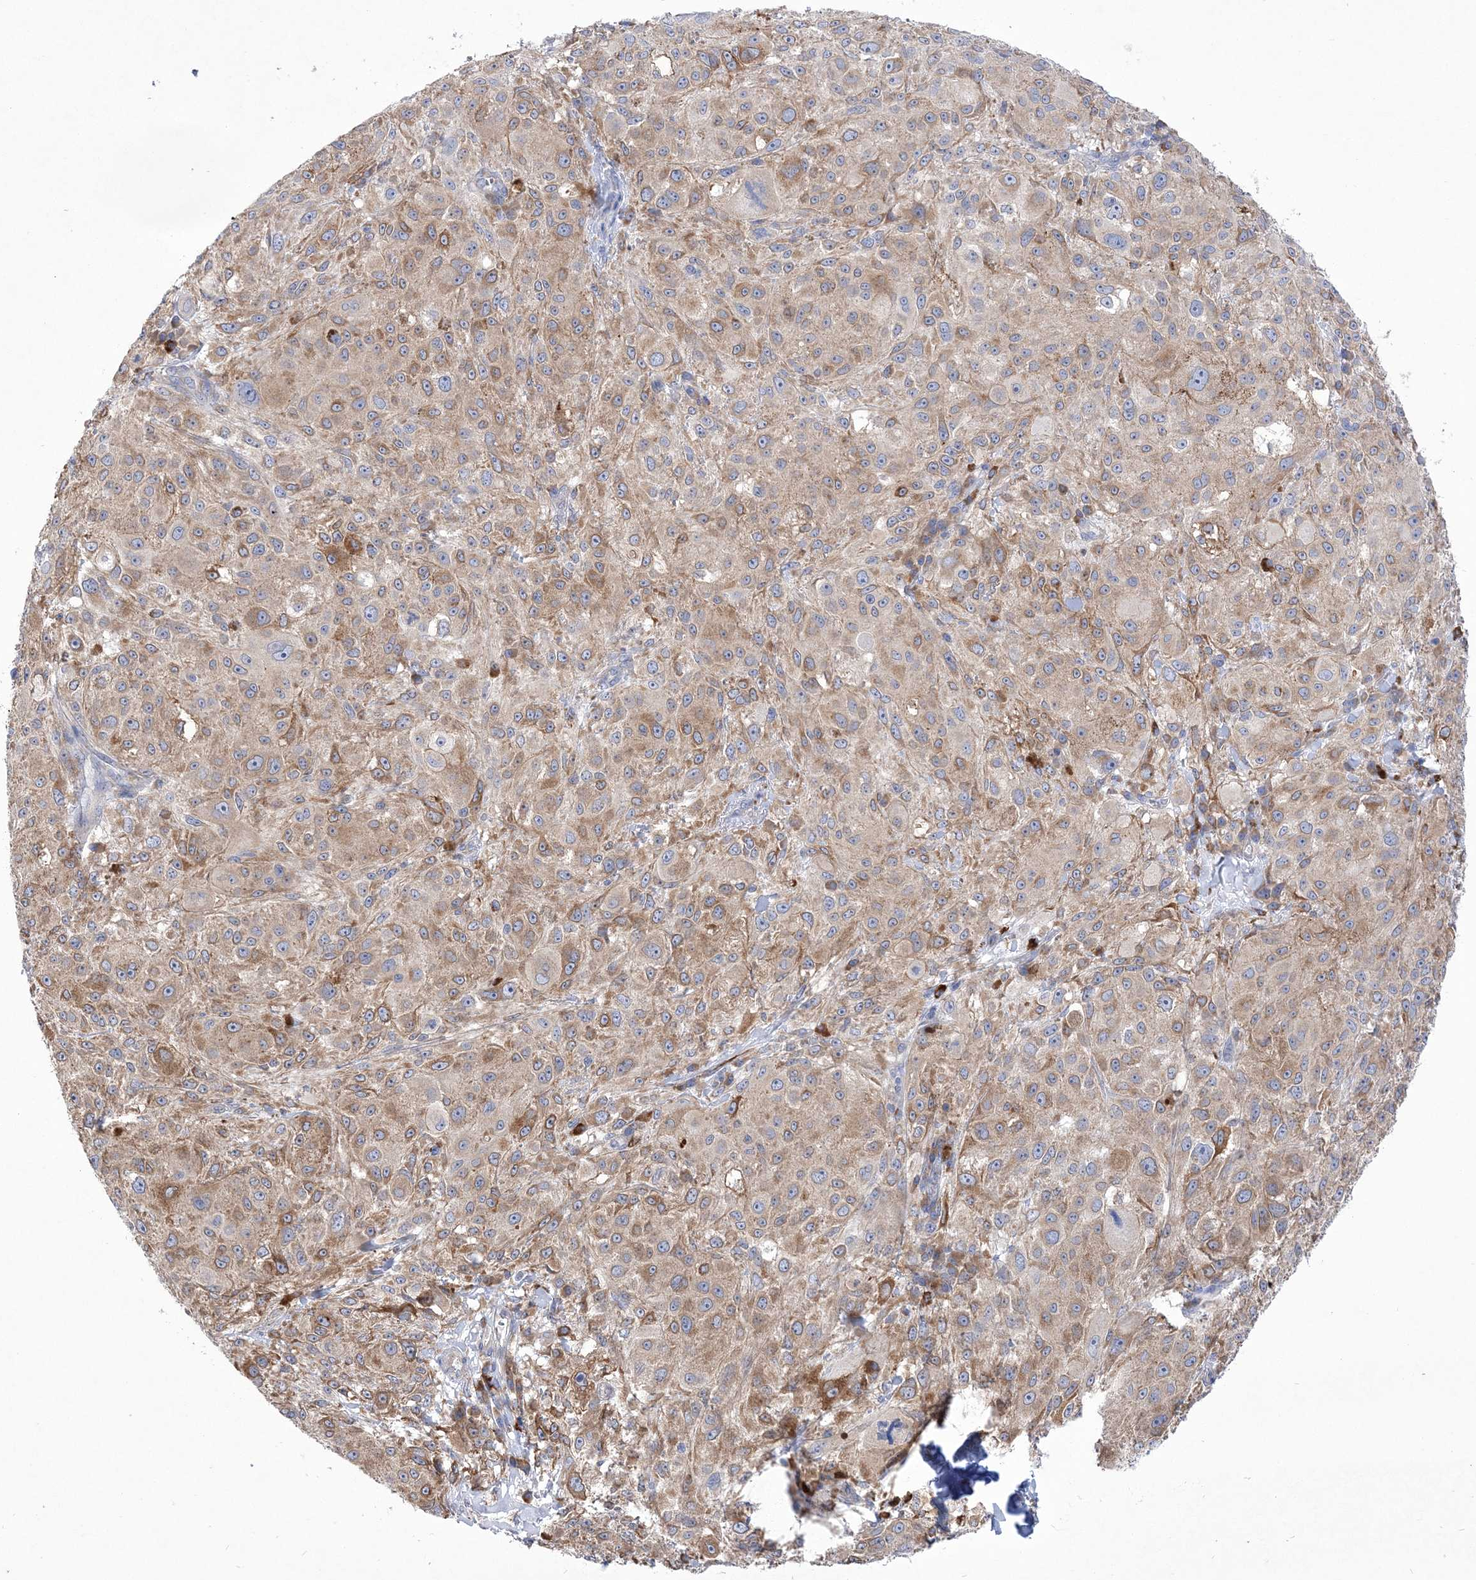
{"staining": {"intensity": "weak", "quantity": ">75%", "location": "cytoplasmic/membranous"}, "tissue": "melanoma", "cell_type": "Tumor cells", "image_type": "cancer", "snomed": [{"axis": "morphology", "description": "Necrosis, NOS"}, {"axis": "morphology", "description": "Malignant melanoma, NOS"}, {"axis": "topography", "description": "Skin"}], "caption": "Malignant melanoma stained with a brown dye shows weak cytoplasmic/membranous positive expression in approximately >75% of tumor cells.", "gene": "MED31", "patient": {"sex": "female", "age": 87}}